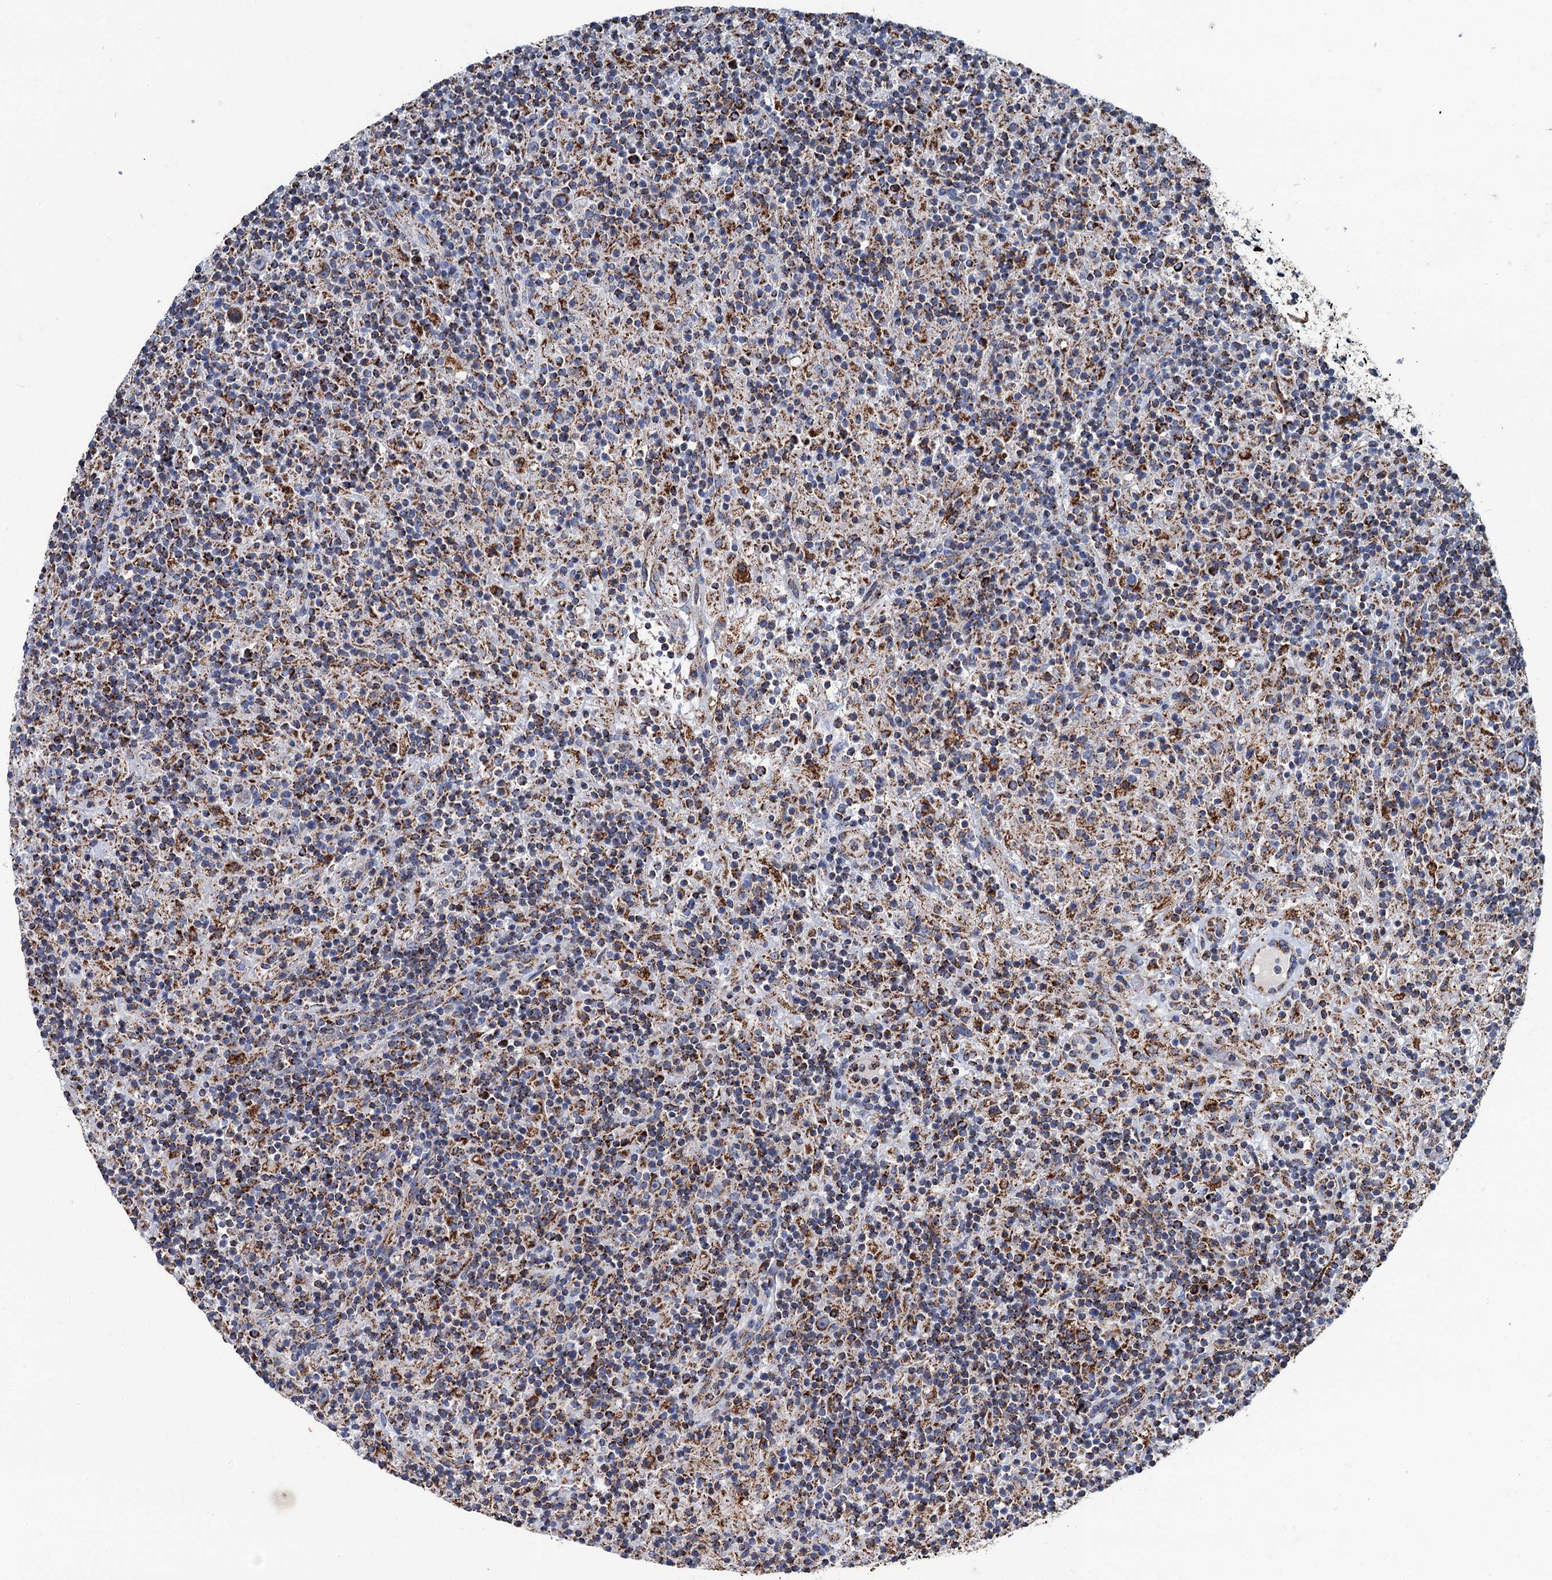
{"staining": {"intensity": "moderate", "quantity": ">75%", "location": "cytoplasmic/membranous"}, "tissue": "lymphoma", "cell_type": "Tumor cells", "image_type": "cancer", "snomed": [{"axis": "morphology", "description": "Hodgkin's disease, NOS"}, {"axis": "topography", "description": "Lymph node"}], "caption": "IHC histopathology image of human lymphoma stained for a protein (brown), which reveals medium levels of moderate cytoplasmic/membranous staining in about >75% of tumor cells.", "gene": "IVD", "patient": {"sex": "male", "age": 70}}